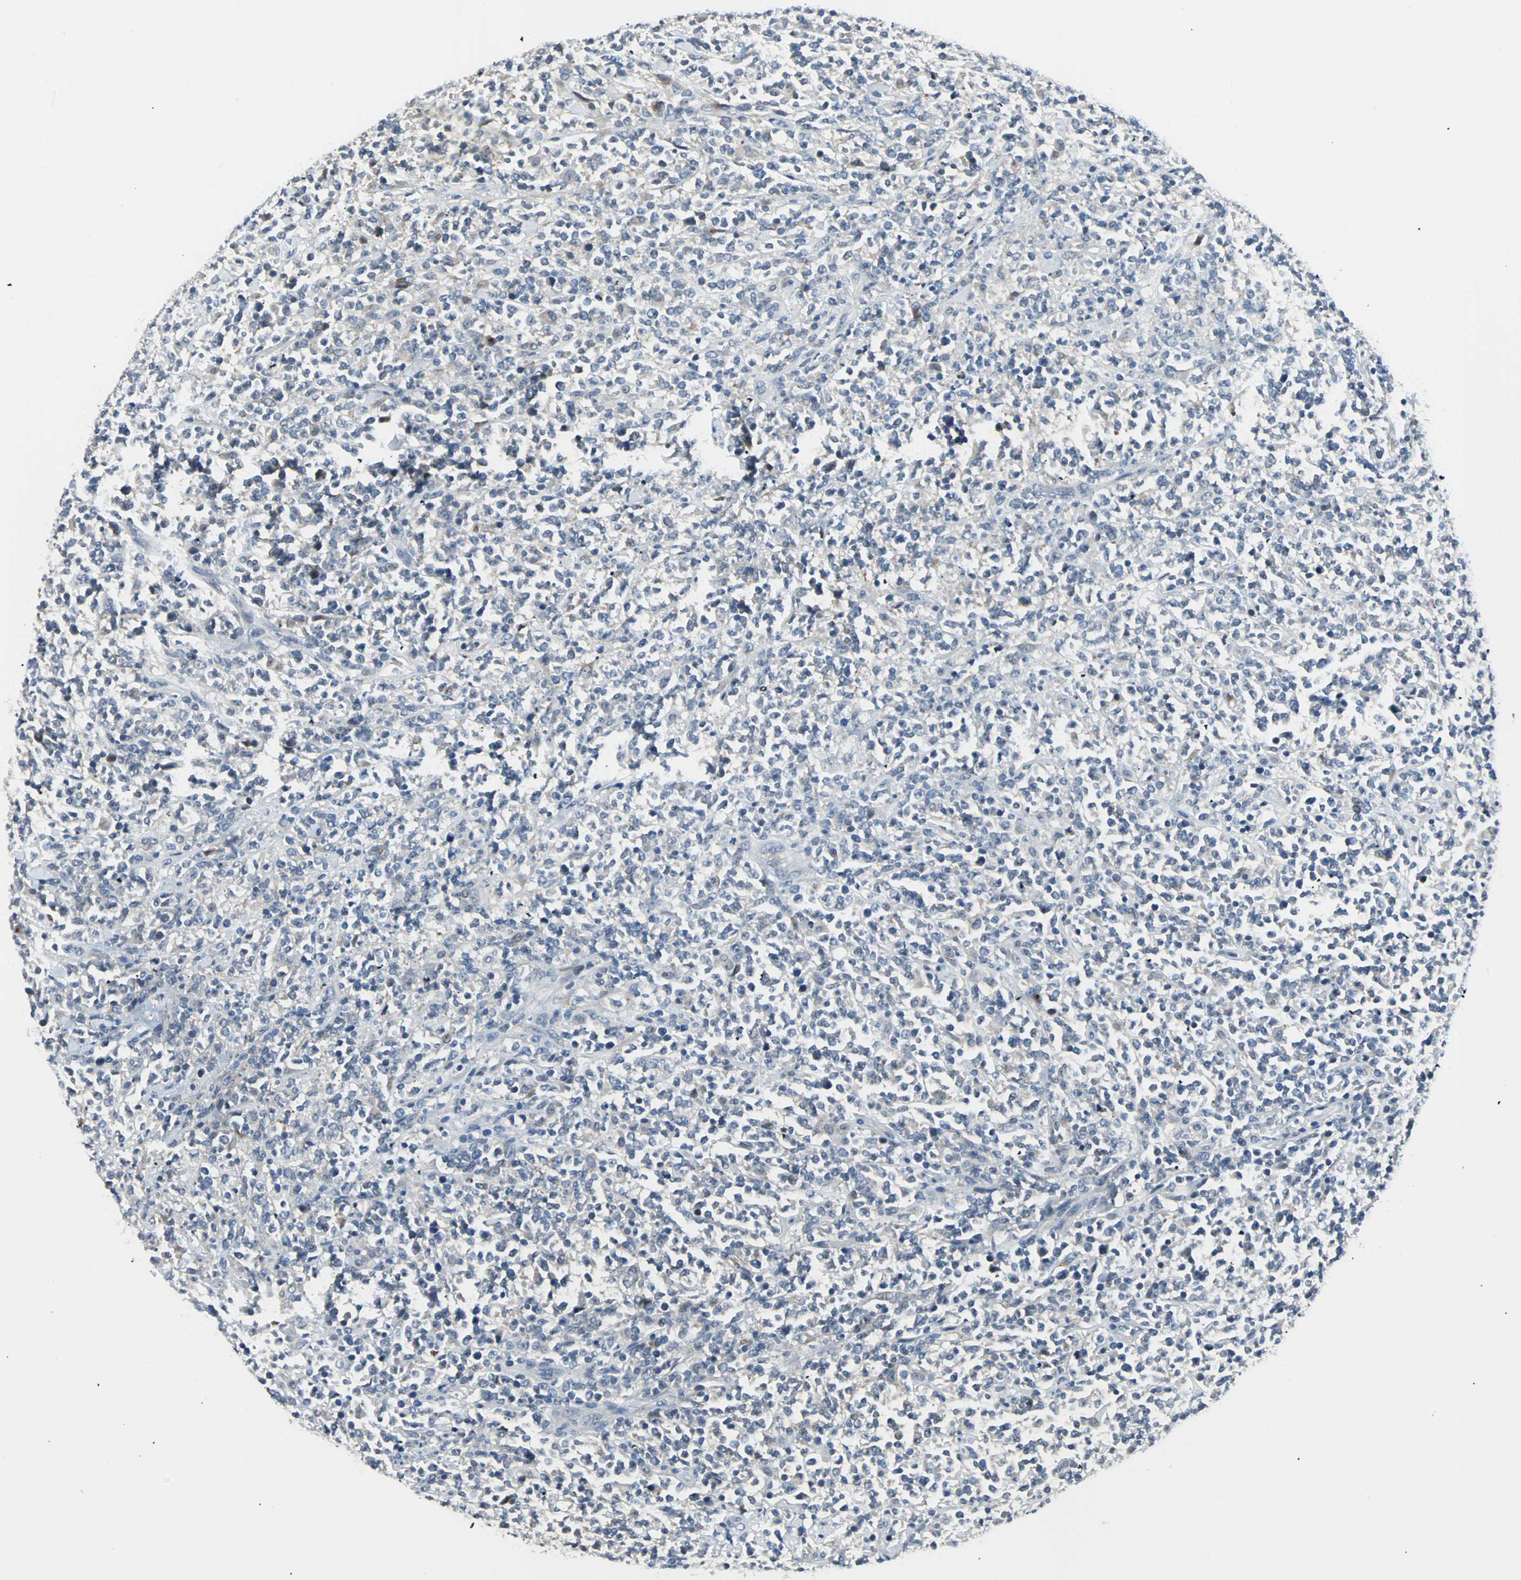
{"staining": {"intensity": "negative", "quantity": "none", "location": "none"}, "tissue": "lymphoma", "cell_type": "Tumor cells", "image_type": "cancer", "snomed": [{"axis": "morphology", "description": "Malignant lymphoma, non-Hodgkin's type, High grade"}, {"axis": "topography", "description": "Soft tissue"}], "caption": "There is no significant staining in tumor cells of malignant lymphoma, non-Hodgkin's type (high-grade).", "gene": "SOX30", "patient": {"sex": "male", "age": 18}}